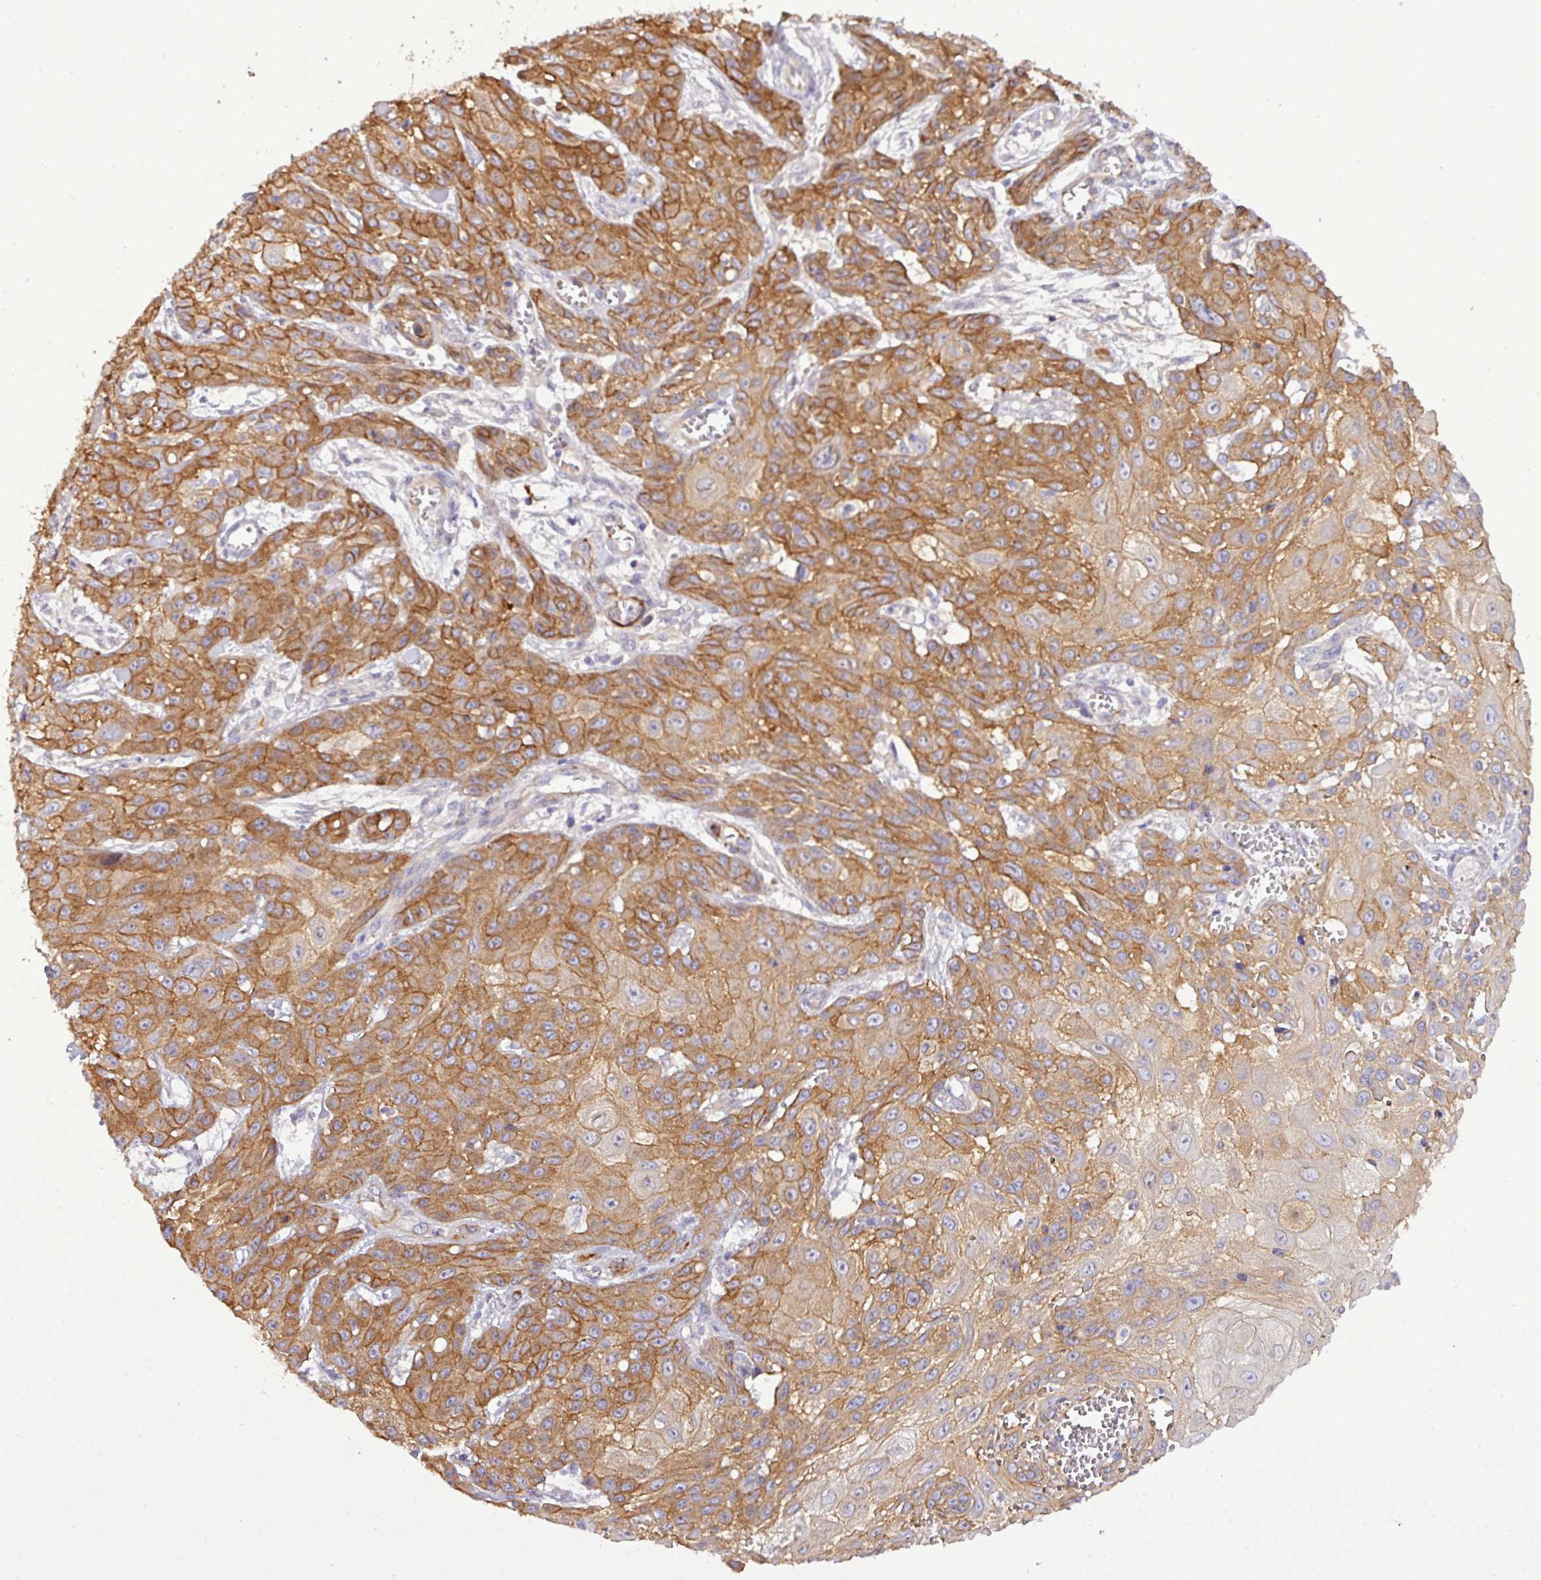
{"staining": {"intensity": "moderate", "quantity": ">75%", "location": "cytoplasmic/membranous"}, "tissue": "skin cancer", "cell_type": "Tumor cells", "image_type": "cancer", "snomed": [{"axis": "morphology", "description": "Squamous cell carcinoma, NOS"}, {"axis": "topography", "description": "Skin"}, {"axis": "topography", "description": "Vulva"}], "caption": "This photomicrograph exhibits skin cancer stained with immunohistochemistry (IHC) to label a protein in brown. The cytoplasmic/membranous of tumor cells show moderate positivity for the protein. Nuclei are counter-stained blue.", "gene": "PARD6A", "patient": {"sex": "female", "age": 71}}